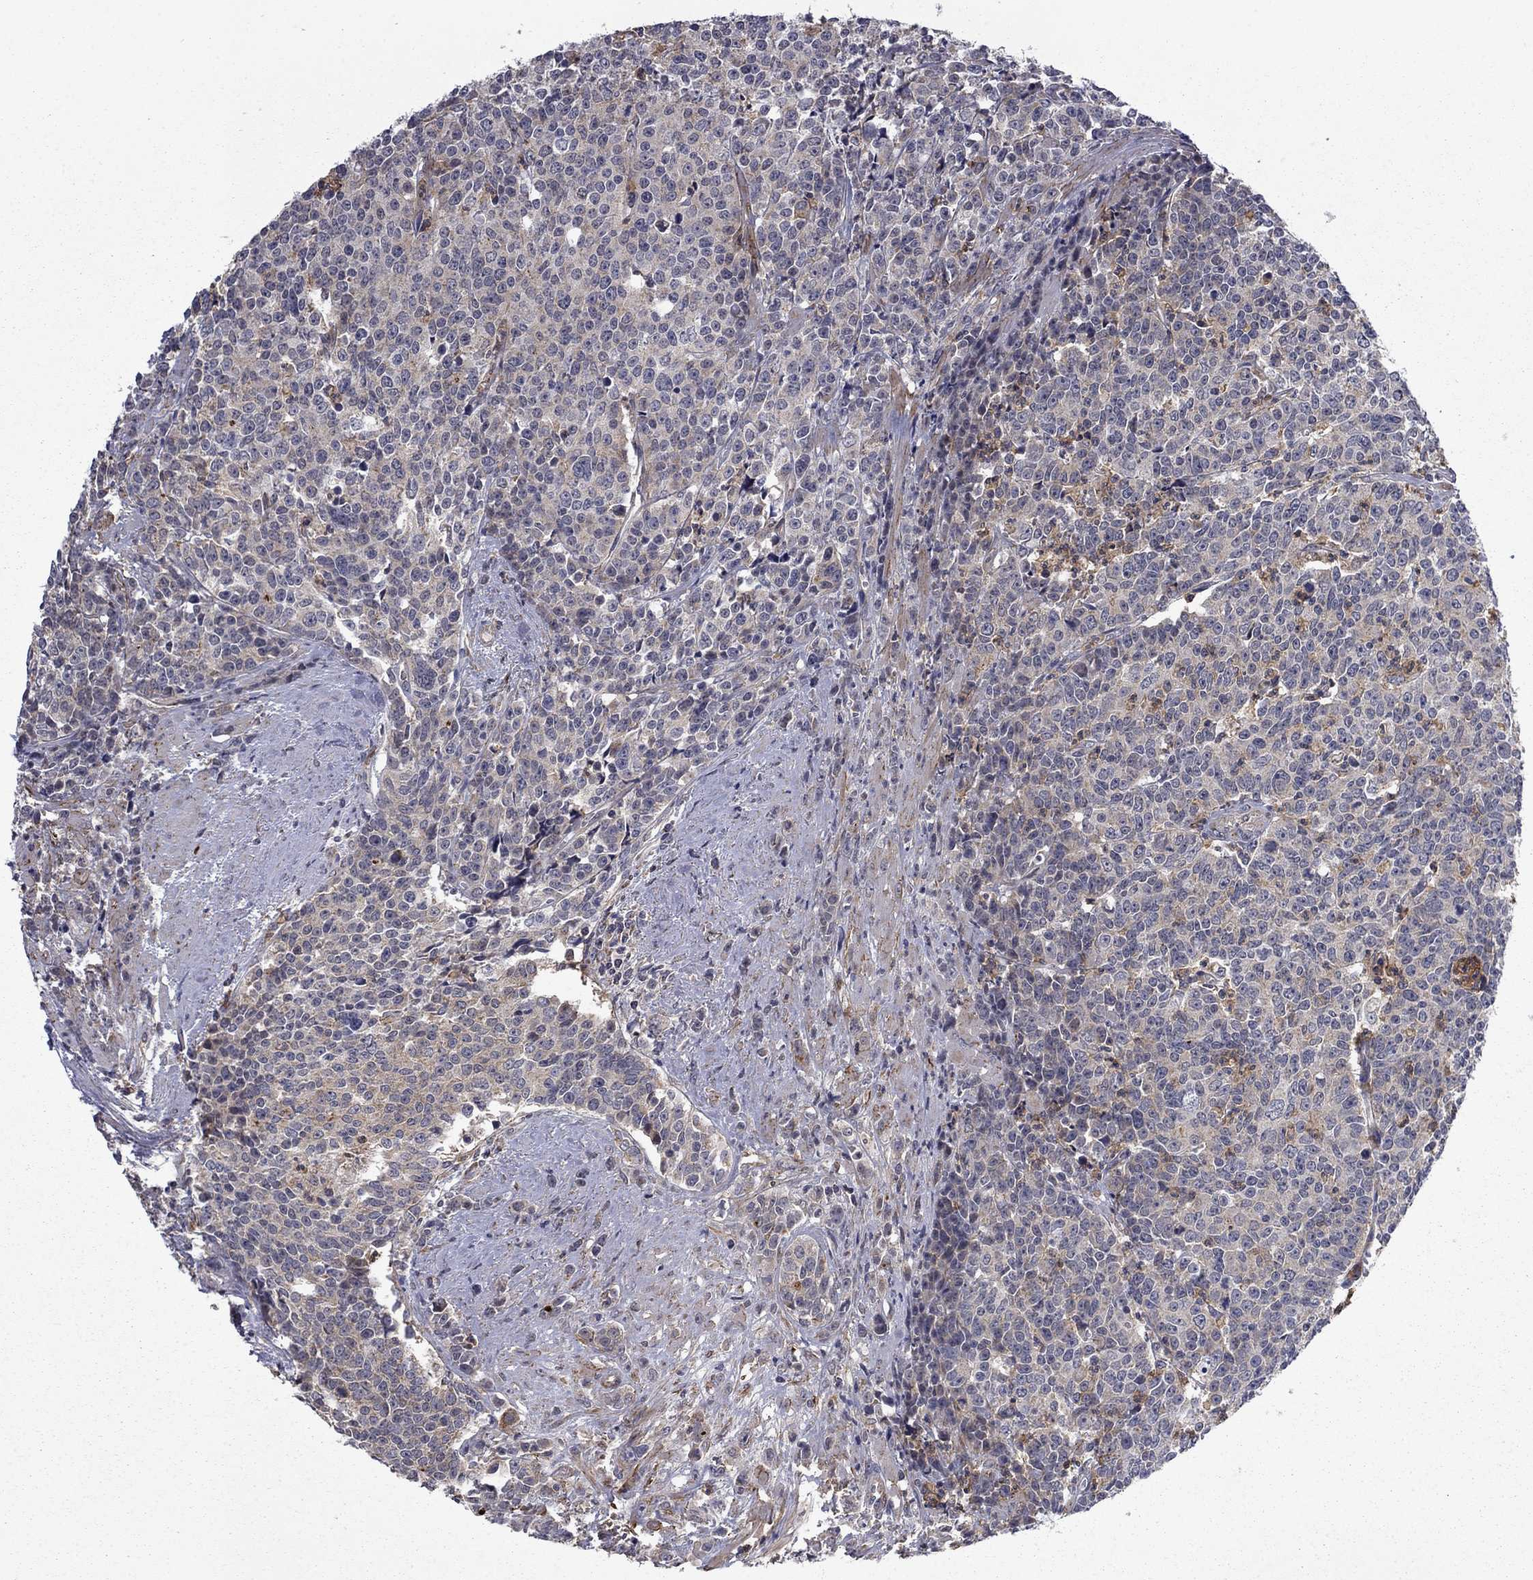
{"staining": {"intensity": "negative", "quantity": "none", "location": "none"}, "tissue": "prostate cancer", "cell_type": "Tumor cells", "image_type": "cancer", "snomed": [{"axis": "morphology", "description": "Adenocarcinoma, NOS"}, {"axis": "topography", "description": "Prostate"}], "caption": "This is an immunohistochemistry (IHC) histopathology image of human prostate adenocarcinoma. There is no expression in tumor cells.", "gene": "DOP1B", "patient": {"sex": "male", "age": 67}}